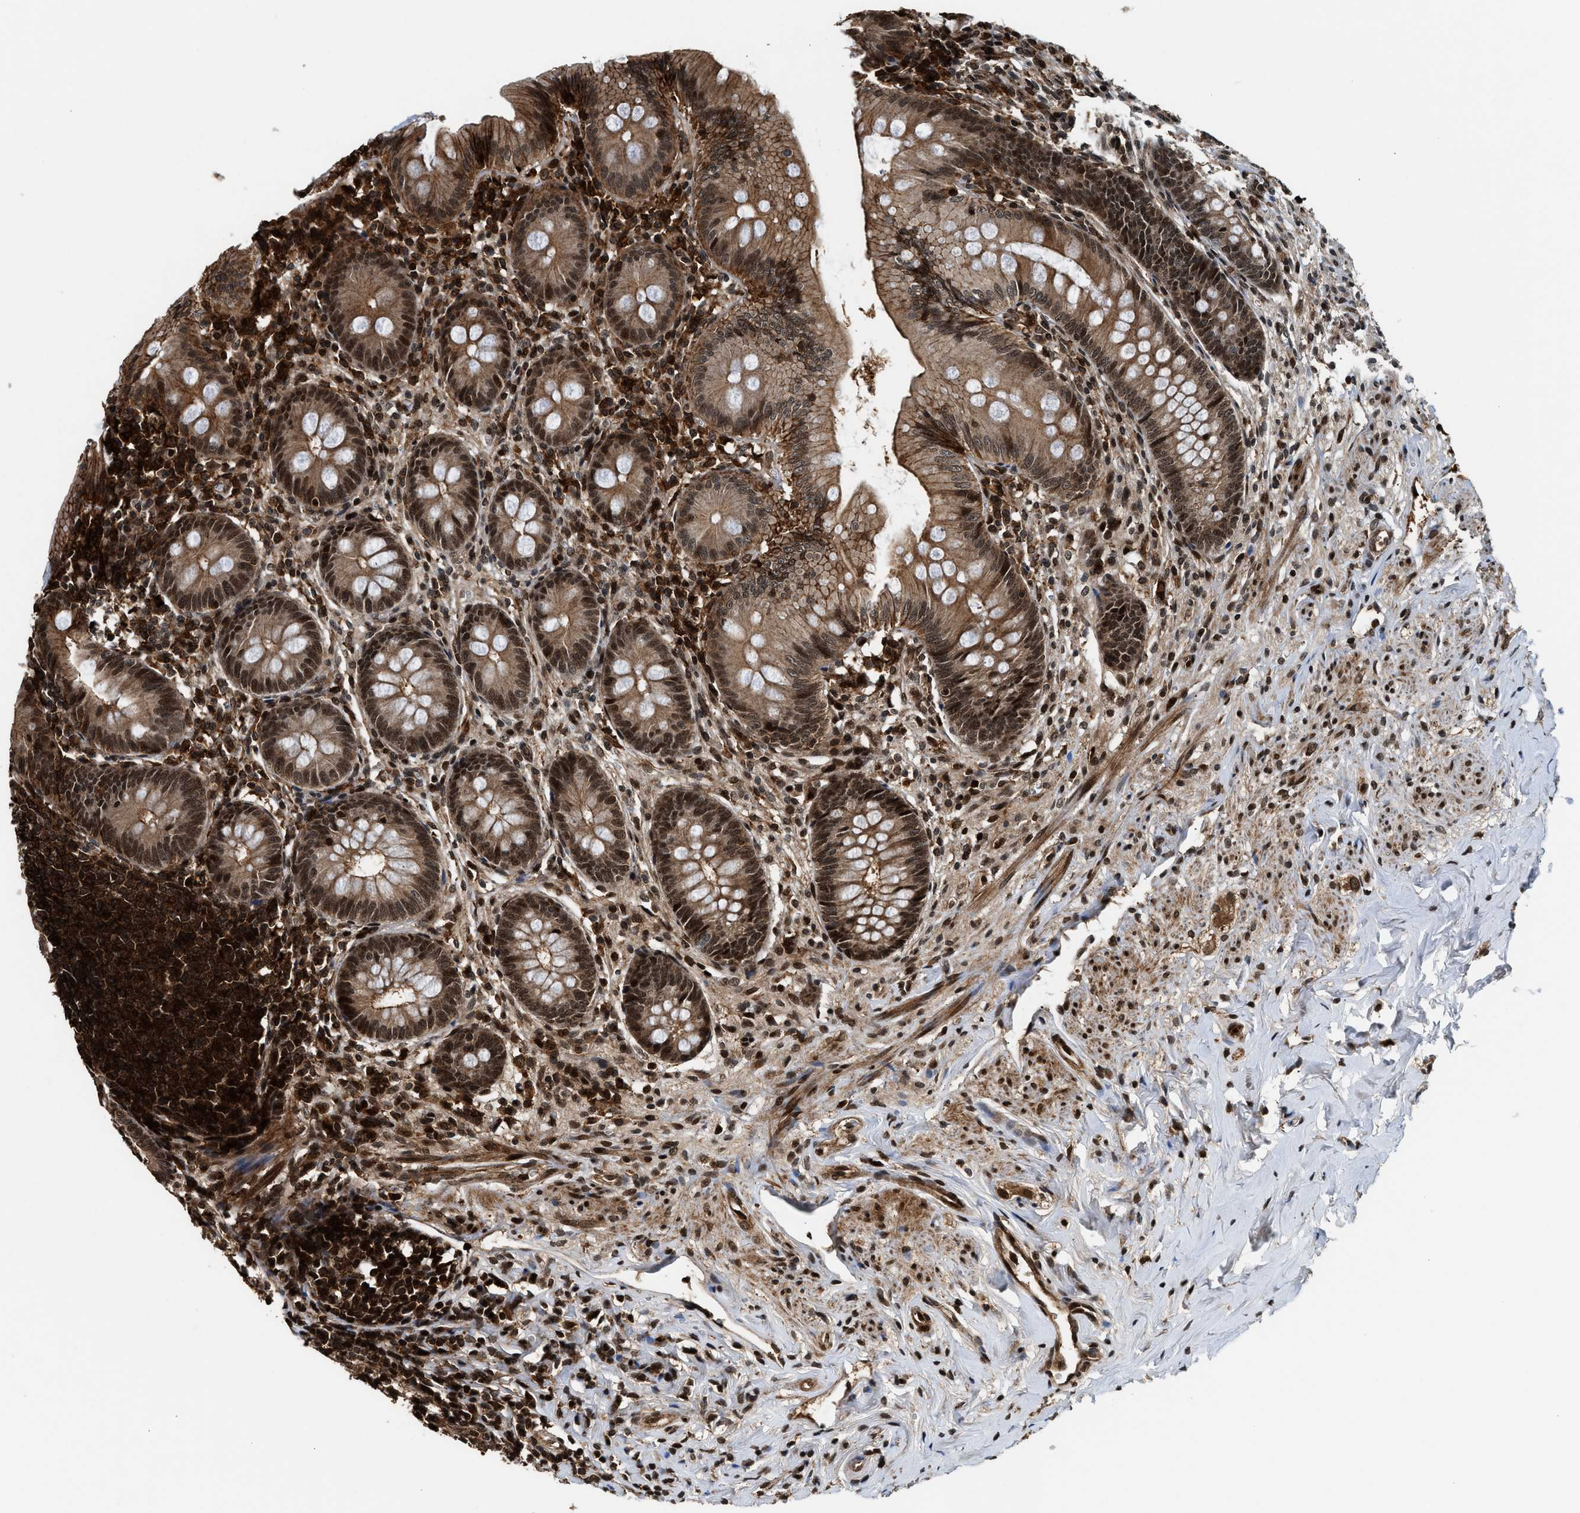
{"staining": {"intensity": "strong", "quantity": ">75%", "location": "cytoplasmic/membranous,nuclear"}, "tissue": "appendix", "cell_type": "Glandular cells", "image_type": "normal", "snomed": [{"axis": "morphology", "description": "Normal tissue, NOS"}, {"axis": "topography", "description": "Appendix"}], "caption": "A micrograph of human appendix stained for a protein reveals strong cytoplasmic/membranous,nuclear brown staining in glandular cells. (IHC, brightfield microscopy, high magnification).", "gene": "MDM2", "patient": {"sex": "male", "age": 56}}